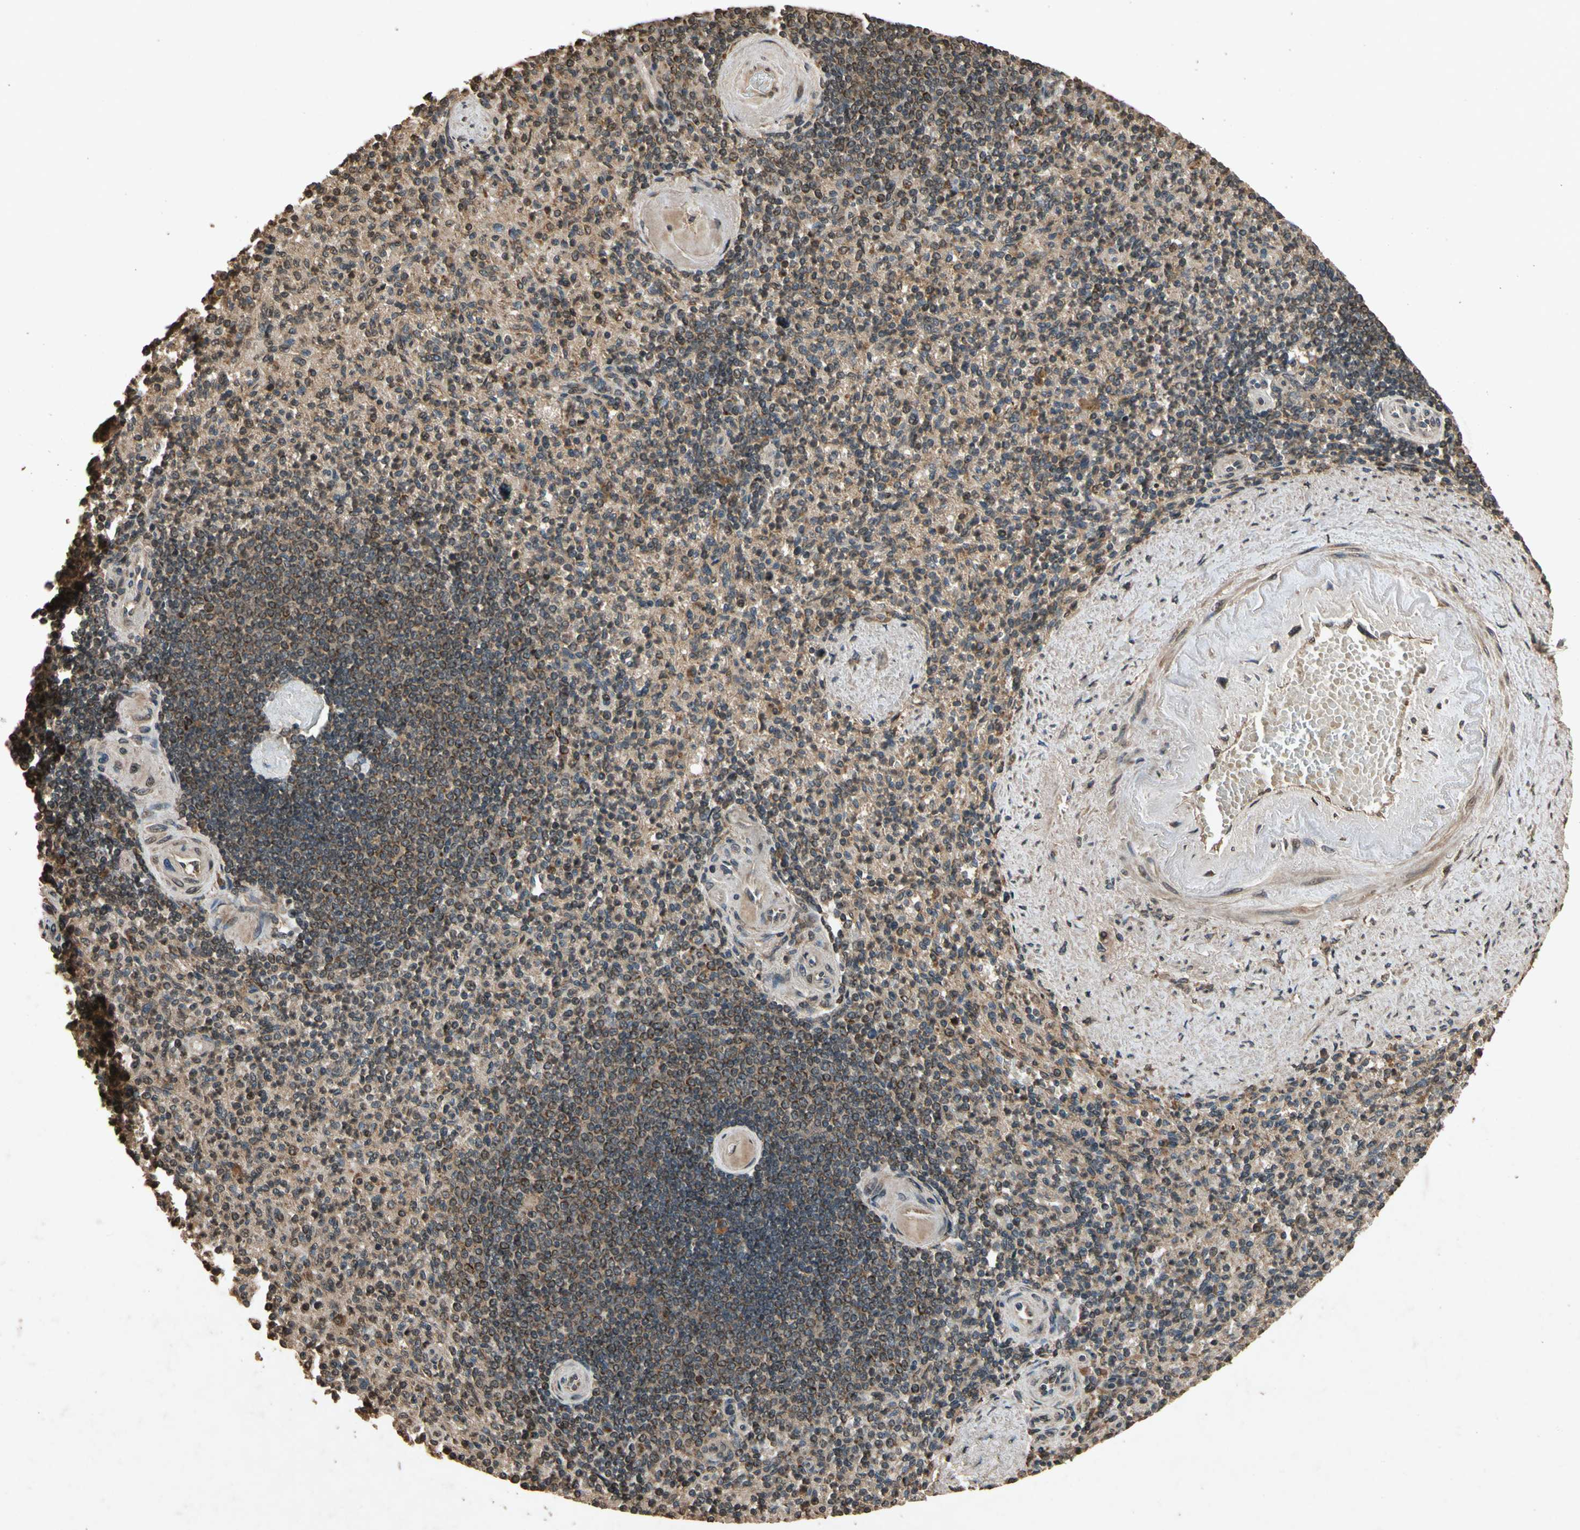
{"staining": {"intensity": "moderate", "quantity": ">75%", "location": "cytoplasmic/membranous"}, "tissue": "spleen", "cell_type": "Cells in red pulp", "image_type": "normal", "snomed": [{"axis": "morphology", "description": "Normal tissue, NOS"}, {"axis": "topography", "description": "Spleen"}], "caption": "DAB immunohistochemical staining of normal spleen reveals moderate cytoplasmic/membranous protein expression in about >75% of cells in red pulp. Using DAB (3,3'-diaminobenzidine) (brown) and hematoxylin (blue) stains, captured at high magnification using brightfield microscopy.", "gene": "TXN2", "patient": {"sex": "female", "age": 74}}